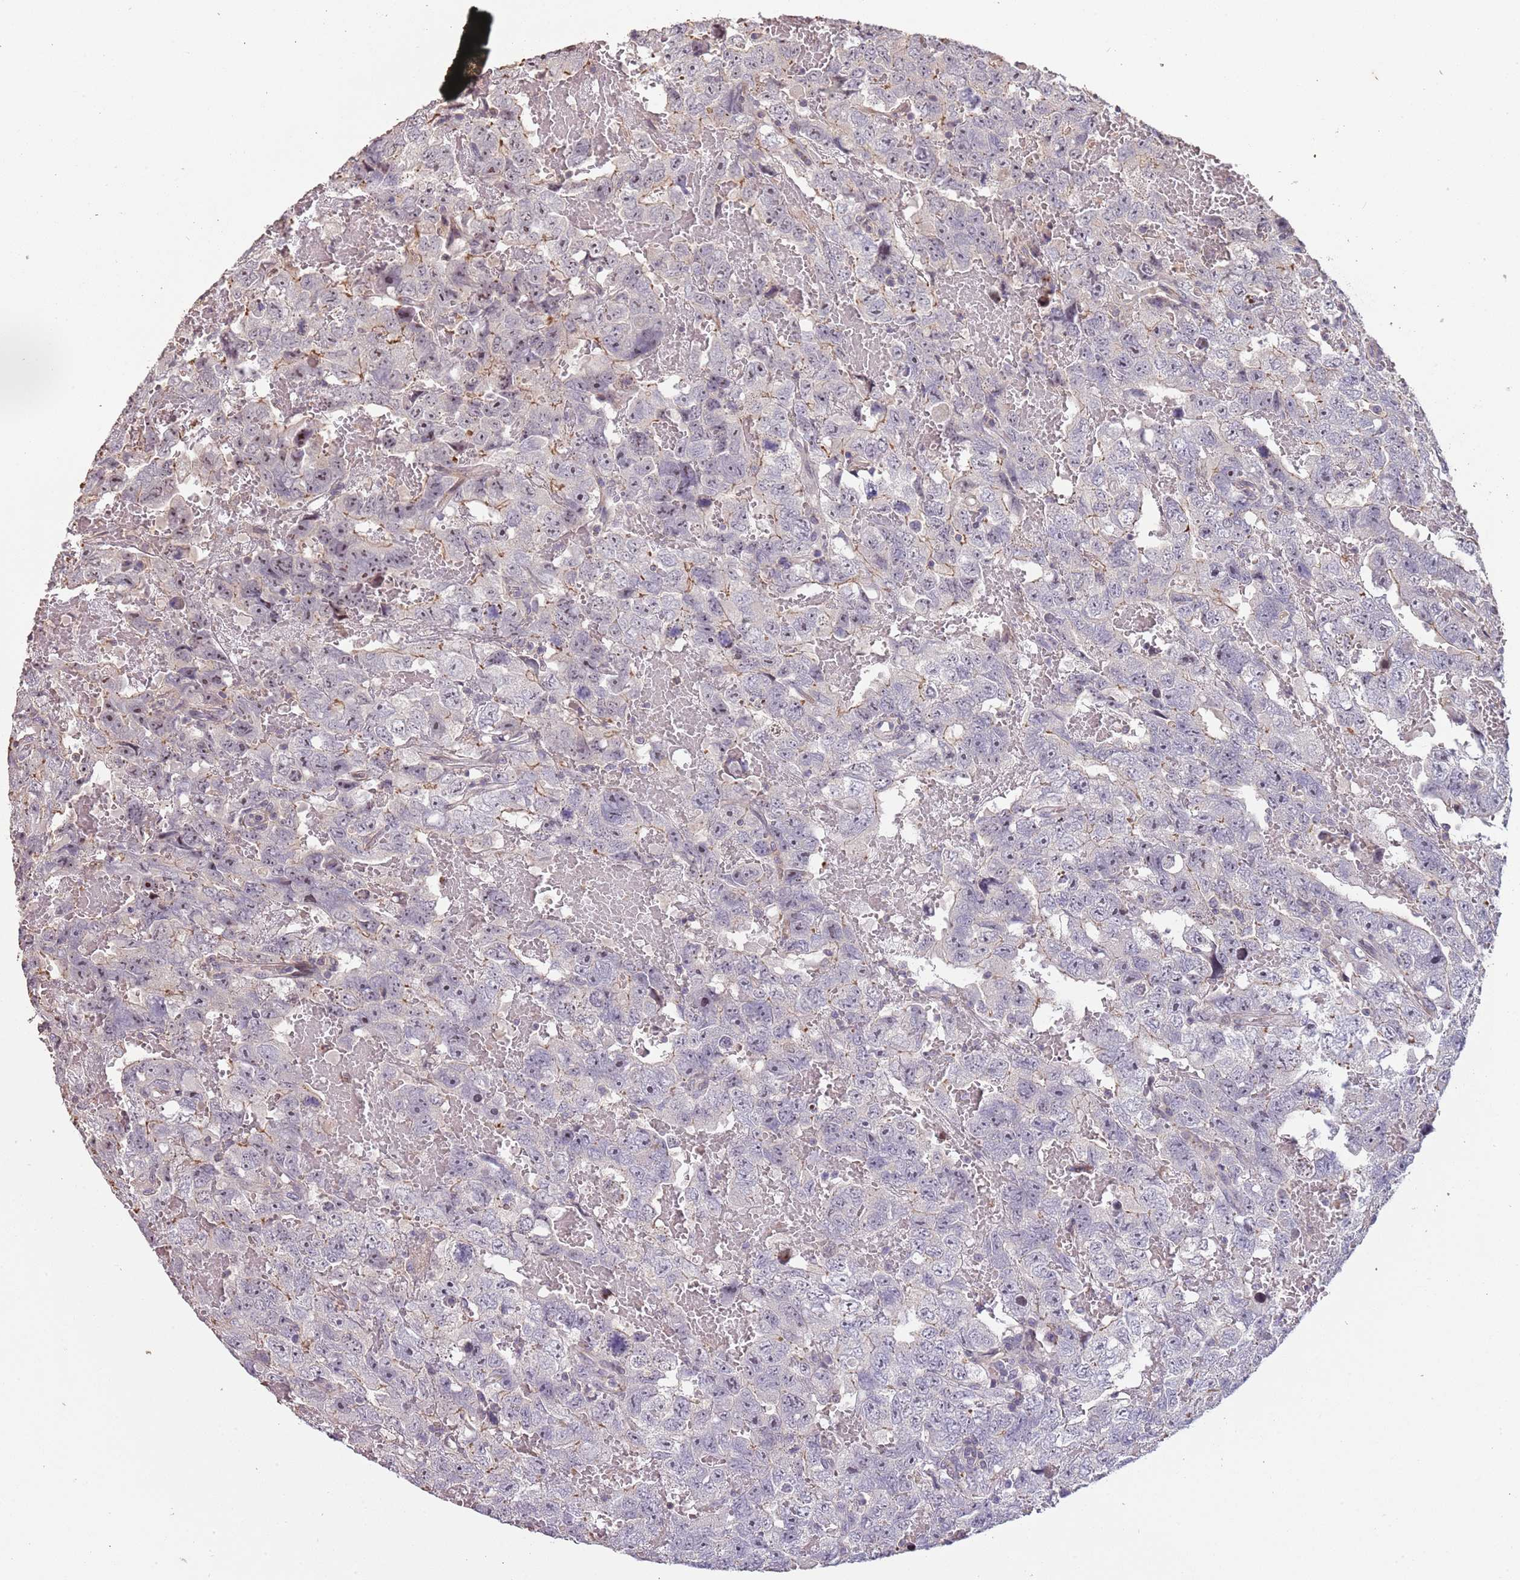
{"staining": {"intensity": "weak", "quantity": "<25%", "location": "nuclear"}, "tissue": "testis cancer", "cell_type": "Tumor cells", "image_type": "cancer", "snomed": [{"axis": "morphology", "description": "Carcinoma, Embryonal, NOS"}, {"axis": "topography", "description": "Testis"}], "caption": "DAB (3,3'-diaminobenzidine) immunohistochemical staining of testis cancer (embryonal carcinoma) exhibits no significant positivity in tumor cells.", "gene": "ADTRP", "patient": {"sex": "male", "age": 45}}